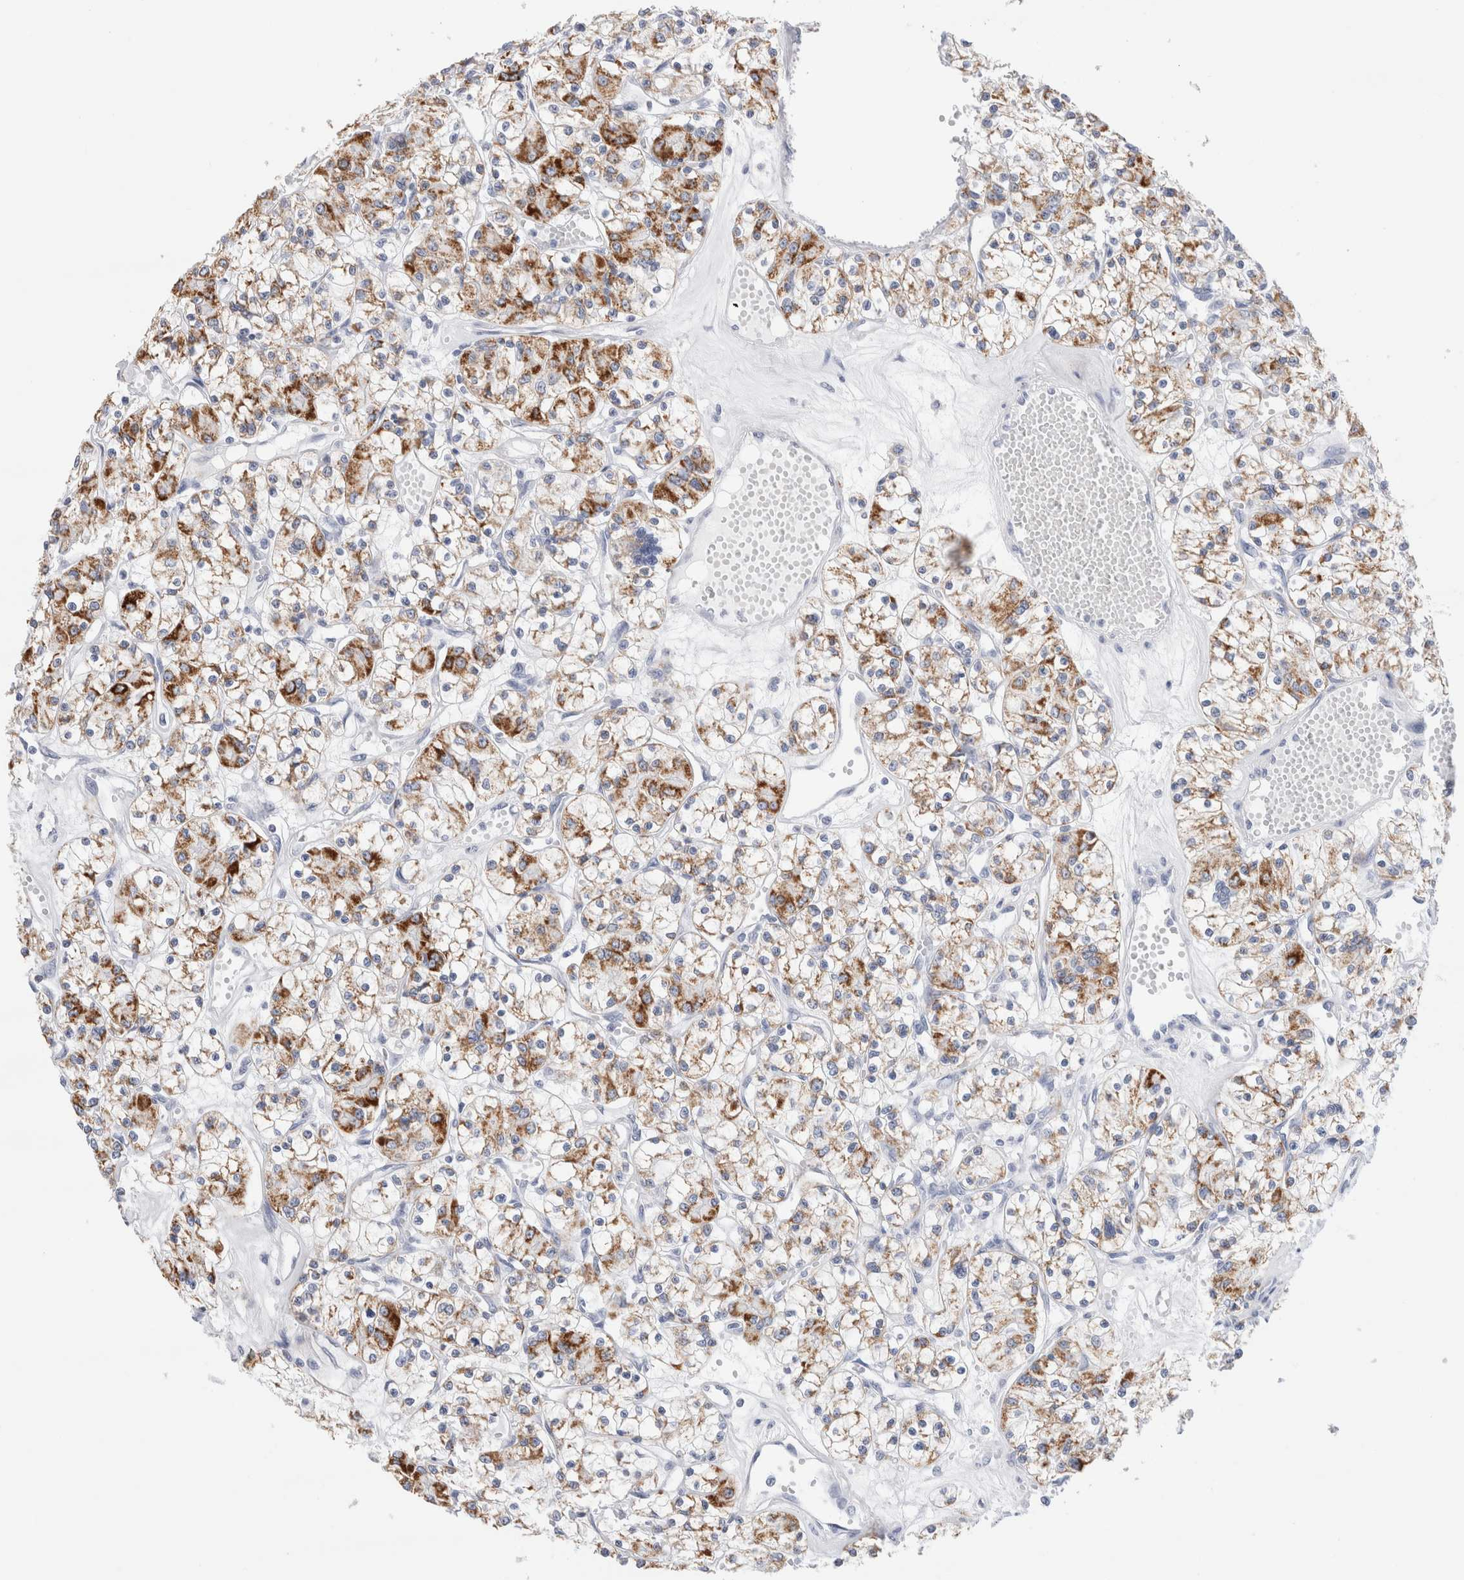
{"staining": {"intensity": "strong", "quantity": "25%-75%", "location": "cytoplasmic/membranous"}, "tissue": "renal cancer", "cell_type": "Tumor cells", "image_type": "cancer", "snomed": [{"axis": "morphology", "description": "Adenocarcinoma, NOS"}, {"axis": "topography", "description": "Kidney"}], "caption": "Immunohistochemical staining of renal cancer demonstrates high levels of strong cytoplasmic/membranous protein staining in approximately 25%-75% of tumor cells. (DAB IHC with brightfield microscopy, high magnification).", "gene": "ECHDC2", "patient": {"sex": "female", "age": 59}}